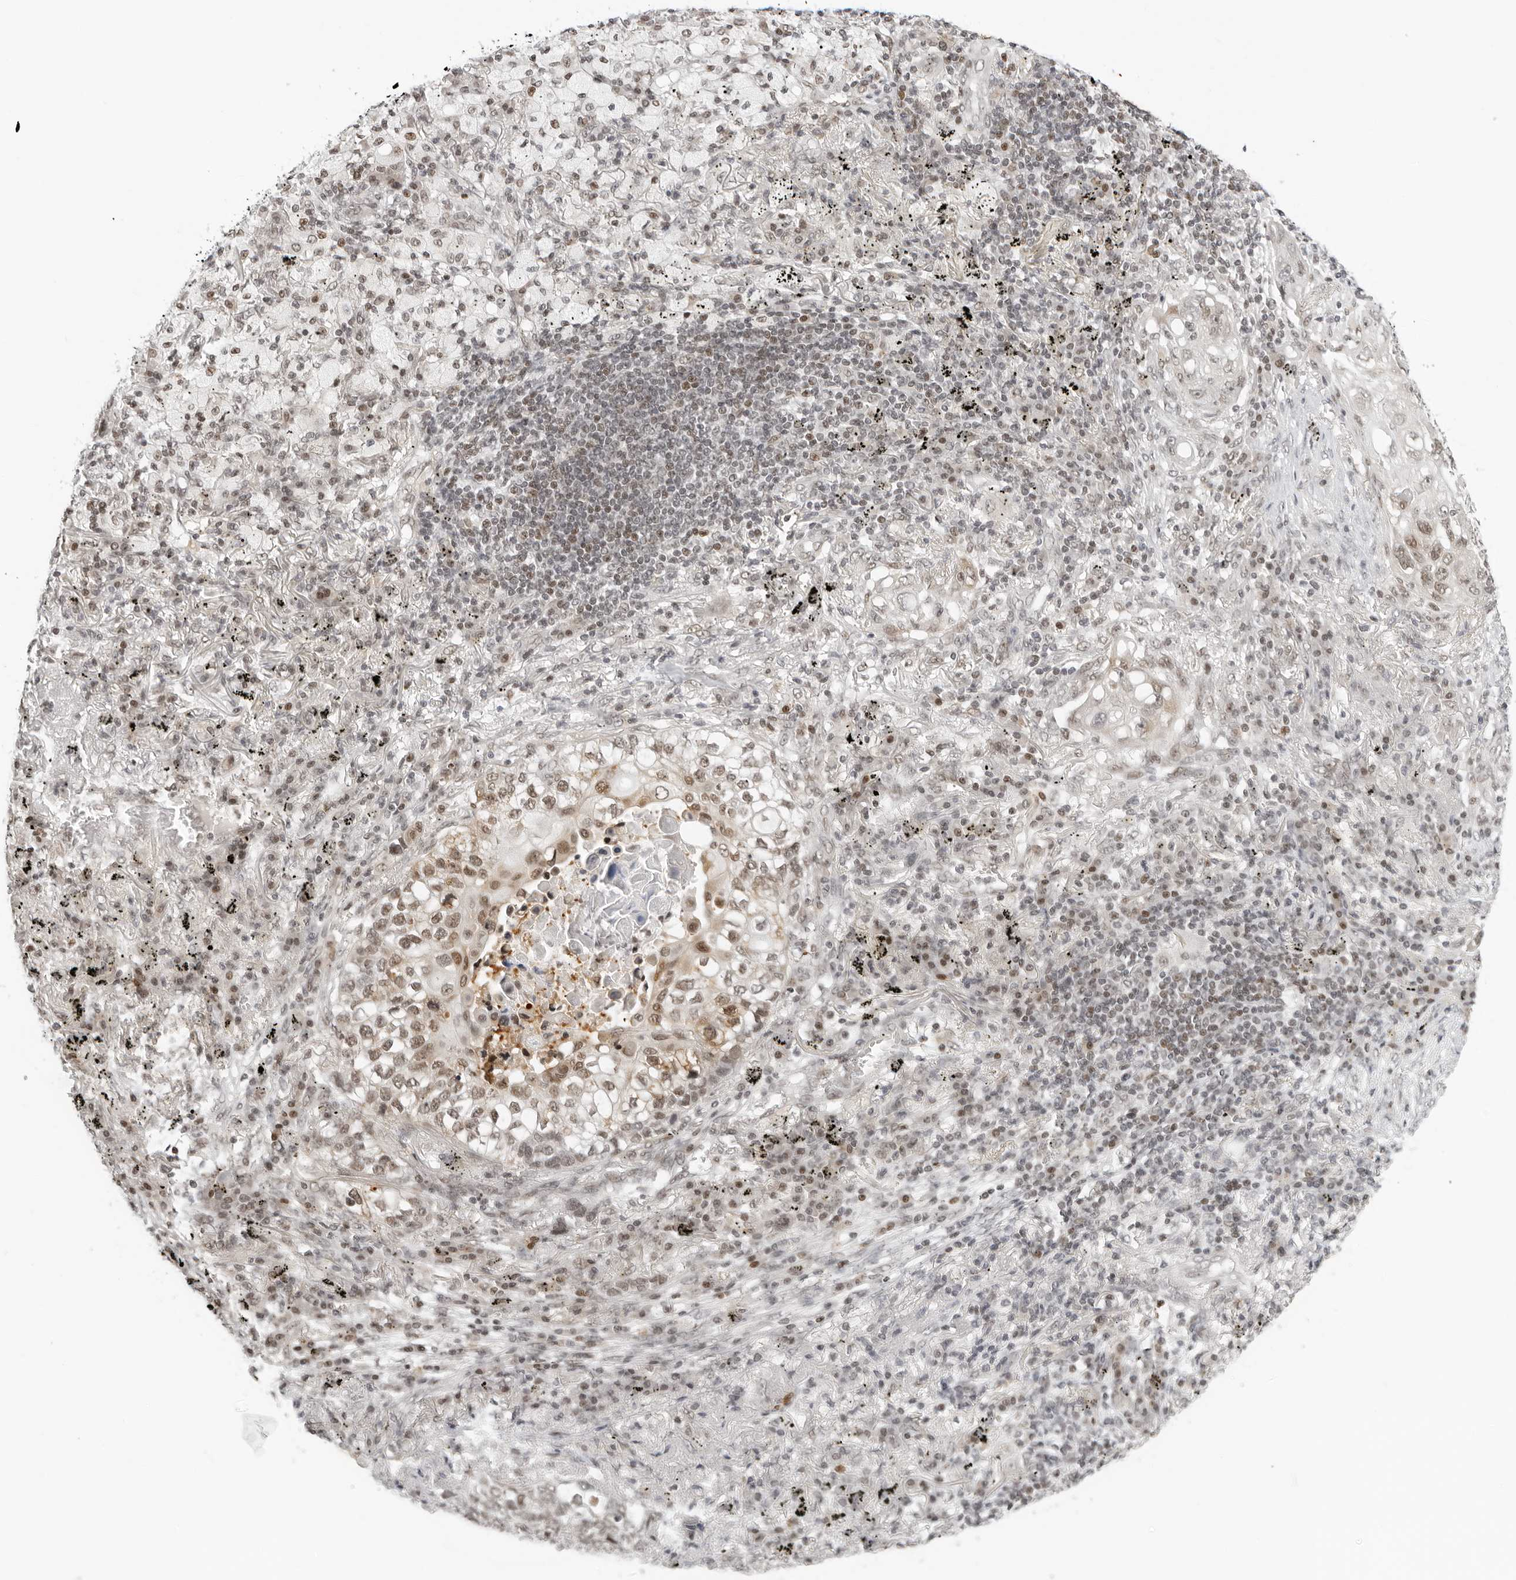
{"staining": {"intensity": "moderate", "quantity": ">75%", "location": "nuclear"}, "tissue": "lung cancer", "cell_type": "Tumor cells", "image_type": "cancer", "snomed": [{"axis": "morphology", "description": "Squamous cell carcinoma, NOS"}, {"axis": "topography", "description": "Lung"}], "caption": "An immunohistochemistry micrograph of tumor tissue is shown. Protein staining in brown shows moderate nuclear positivity in lung squamous cell carcinoma within tumor cells.", "gene": "MSH6", "patient": {"sex": "female", "age": 63}}